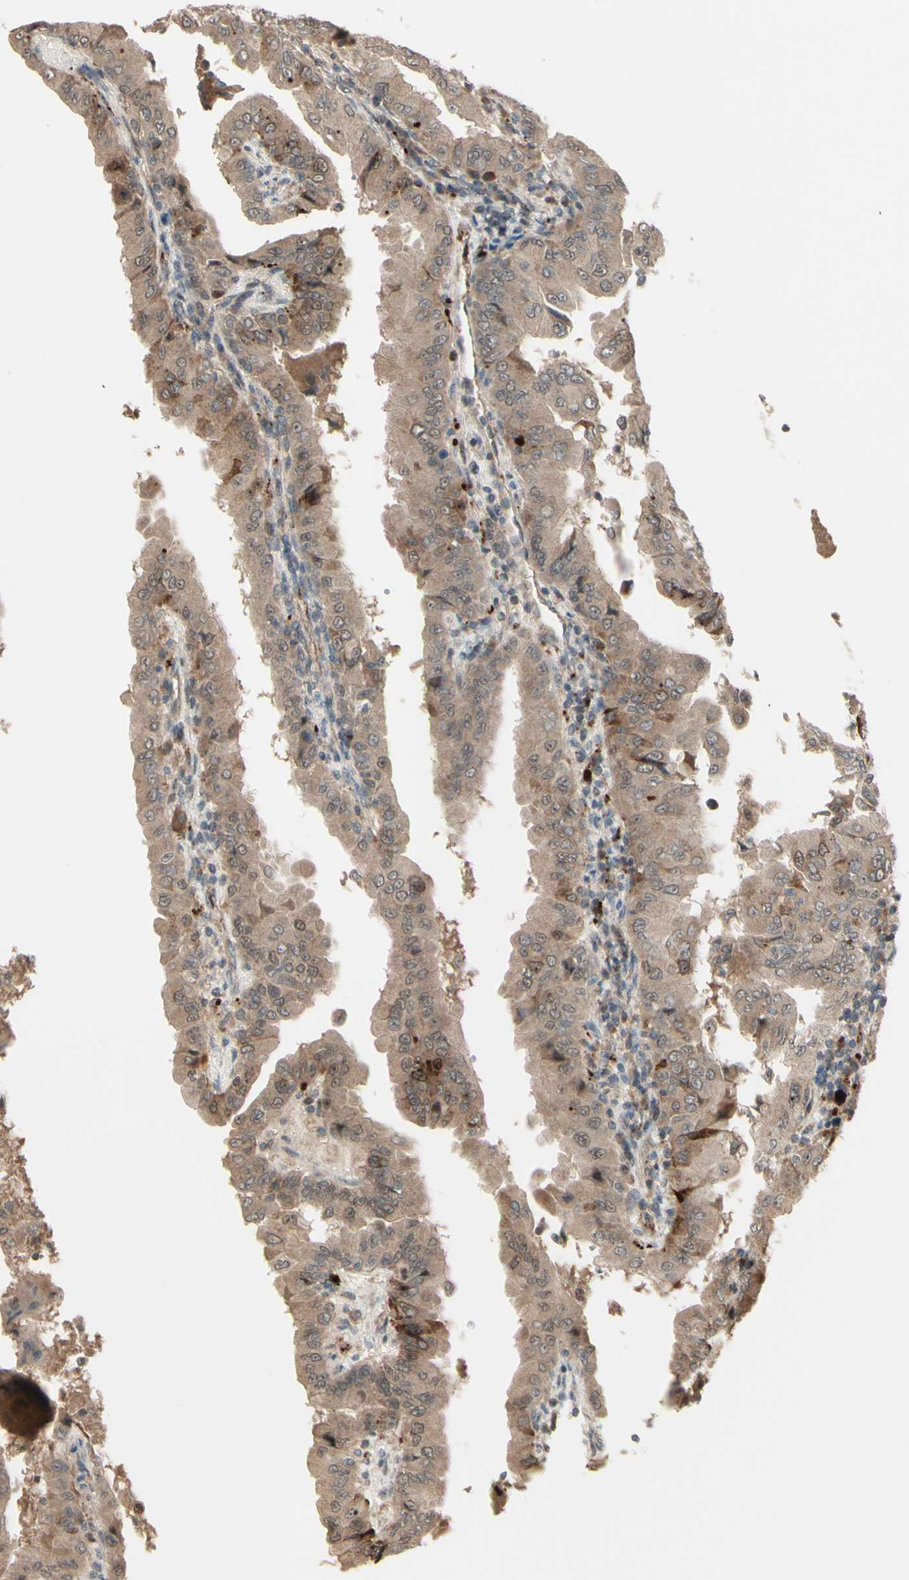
{"staining": {"intensity": "moderate", "quantity": ">75%", "location": "cytoplasmic/membranous"}, "tissue": "thyroid cancer", "cell_type": "Tumor cells", "image_type": "cancer", "snomed": [{"axis": "morphology", "description": "Papillary adenocarcinoma, NOS"}, {"axis": "topography", "description": "Thyroid gland"}], "caption": "Immunohistochemistry (IHC) photomicrograph of human thyroid papillary adenocarcinoma stained for a protein (brown), which reveals medium levels of moderate cytoplasmic/membranous staining in approximately >75% of tumor cells.", "gene": "MLF2", "patient": {"sex": "male", "age": 33}}